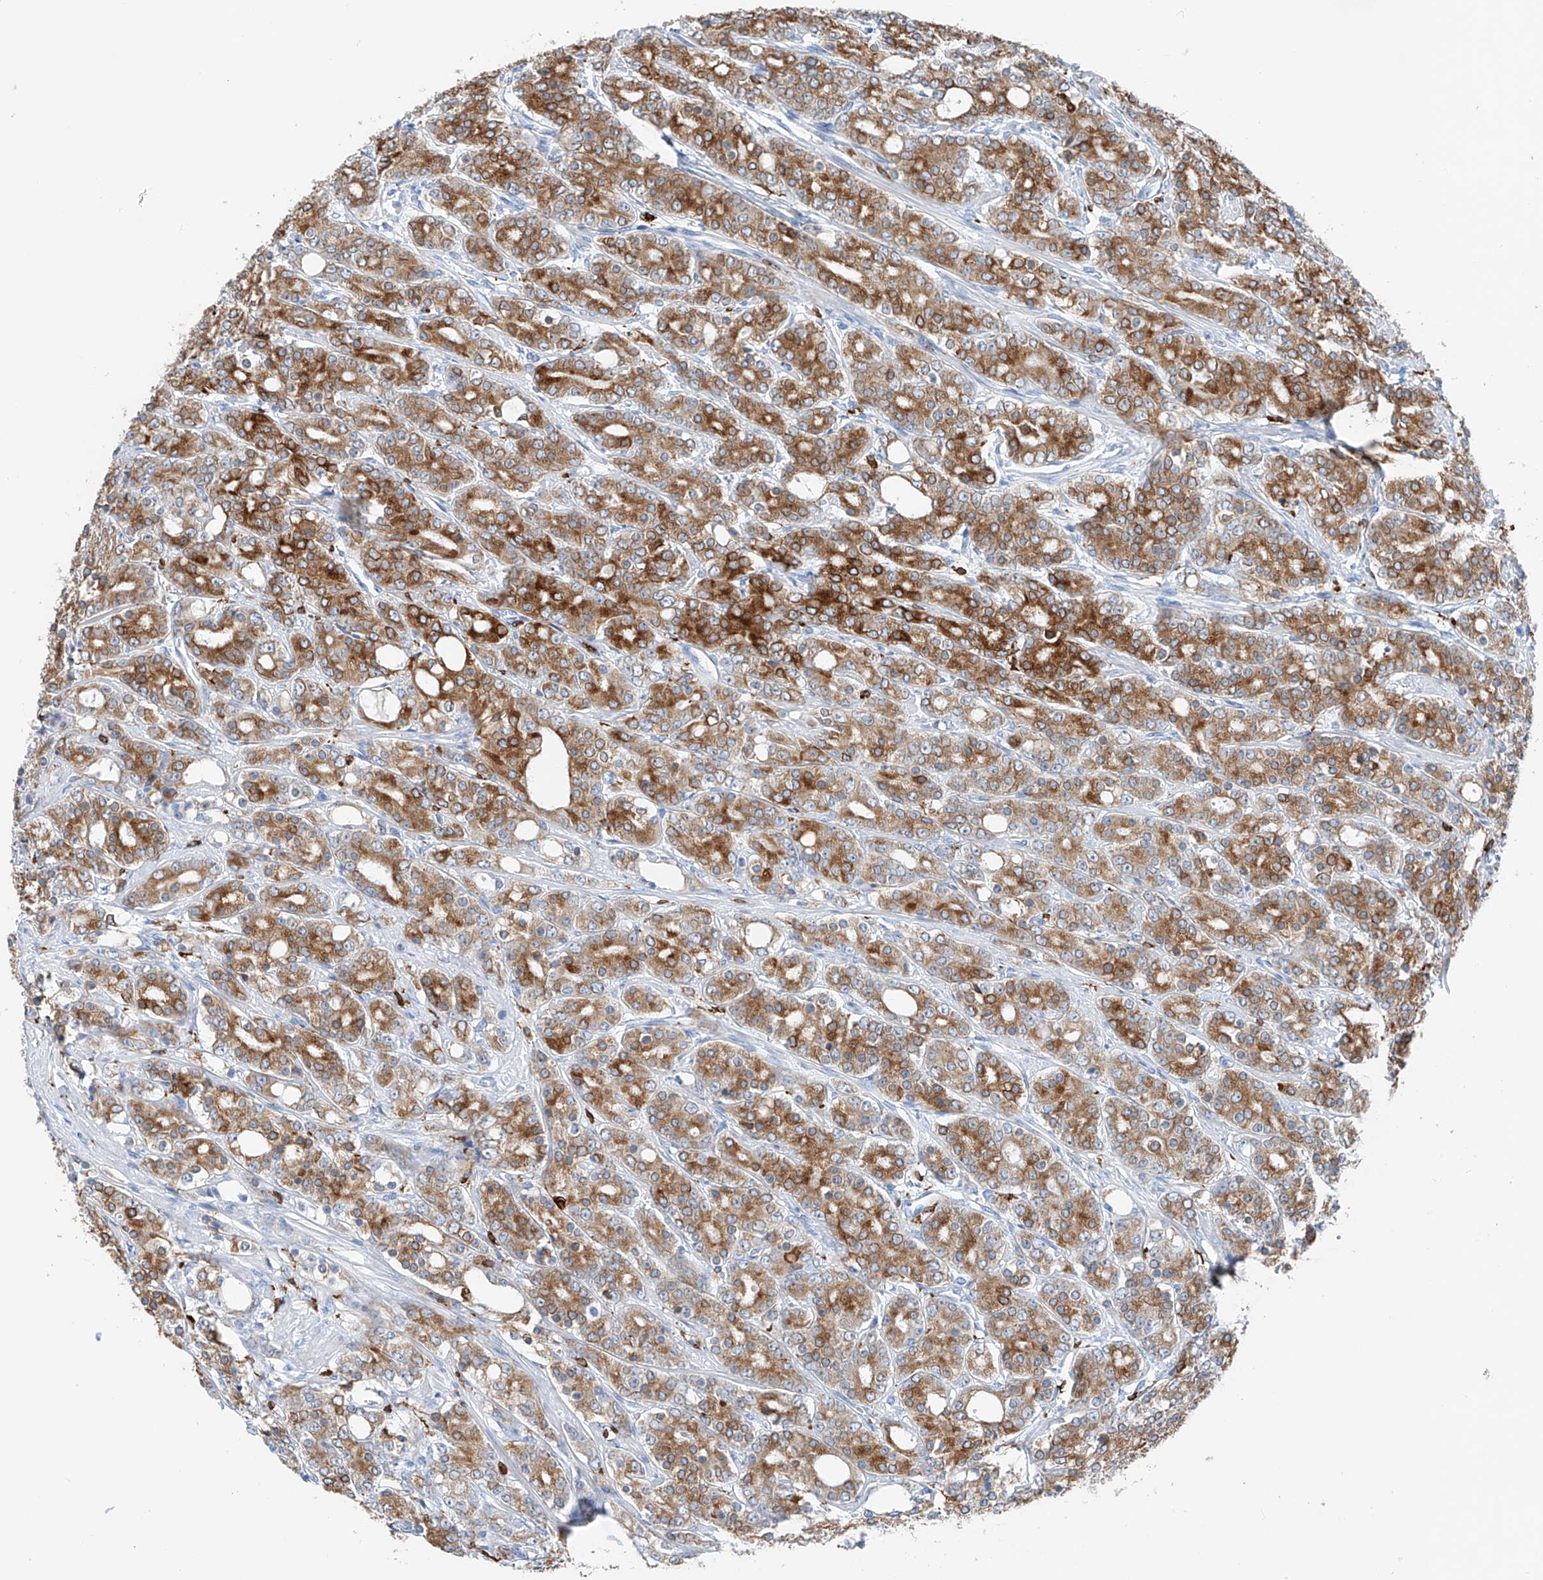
{"staining": {"intensity": "strong", "quantity": "25%-75%", "location": "cytoplasmic/membranous"}, "tissue": "prostate cancer", "cell_type": "Tumor cells", "image_type": "cancer", "snomed": [{"axis": "morphology", "description": "Adenocarcinoma, High grade"}, {"axis": "topography", "description": "Prostate"}], "caption": "Immunohistochemistry (DAB) staining of adenocarcinoma (high-grade) (prostate) demonstrates strong cytoplasmic/membranous protein positivity in about 25%-75% of tumor cells.", "gene": "TBXAS1", "patient": {"sex": "male", "age": 62}}